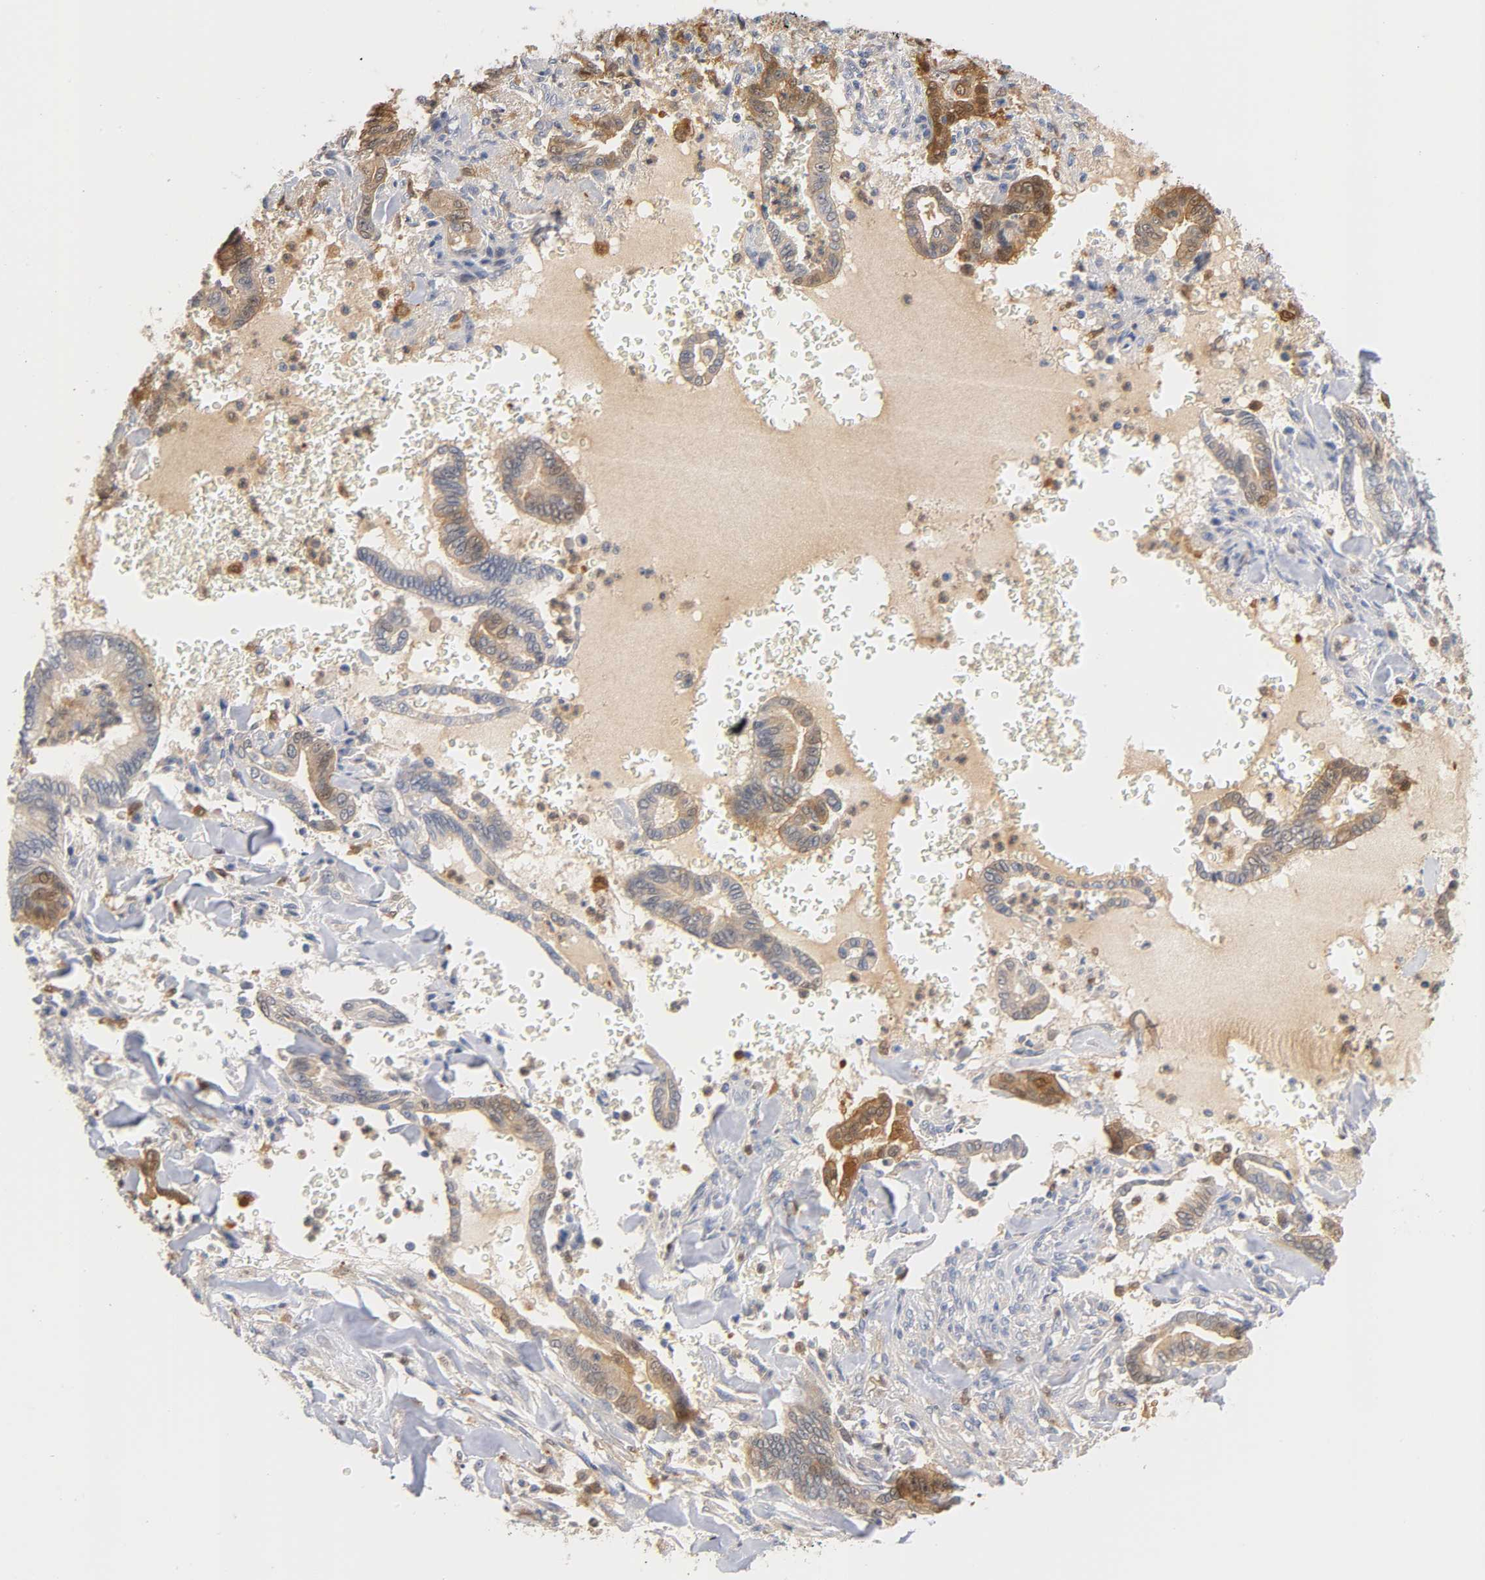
{"staining": {"intensity": "moderate", "quantity": "25%-75%", "location": "cytoplasmic/membranous,nuclear"}, "tissue": "liver cancer", "cell_type": "Tumor cells", "image_type": "cancer", "snomed": [{"axis": "morphology", "description": "Cholangiocarcinoma"}, {"axis": "topography", "description": "Liver"}], "caption": "Immunohistochemistry (IHC) staining of cholangiocarcinoma (liver), which shows medium levels of moderate cytoplasmic/membranous and nuclear expression in approximately 25%-75% of tumor cells indicating moderate cytoplasmic/membranous and nuclear protein positivity. The staining was performed using DAB (brown) for protein detection and nuclei were counterstained in hematoxylin (blue).", "gene": "IL18", "patient": {"sex": "female", "age": 67}}